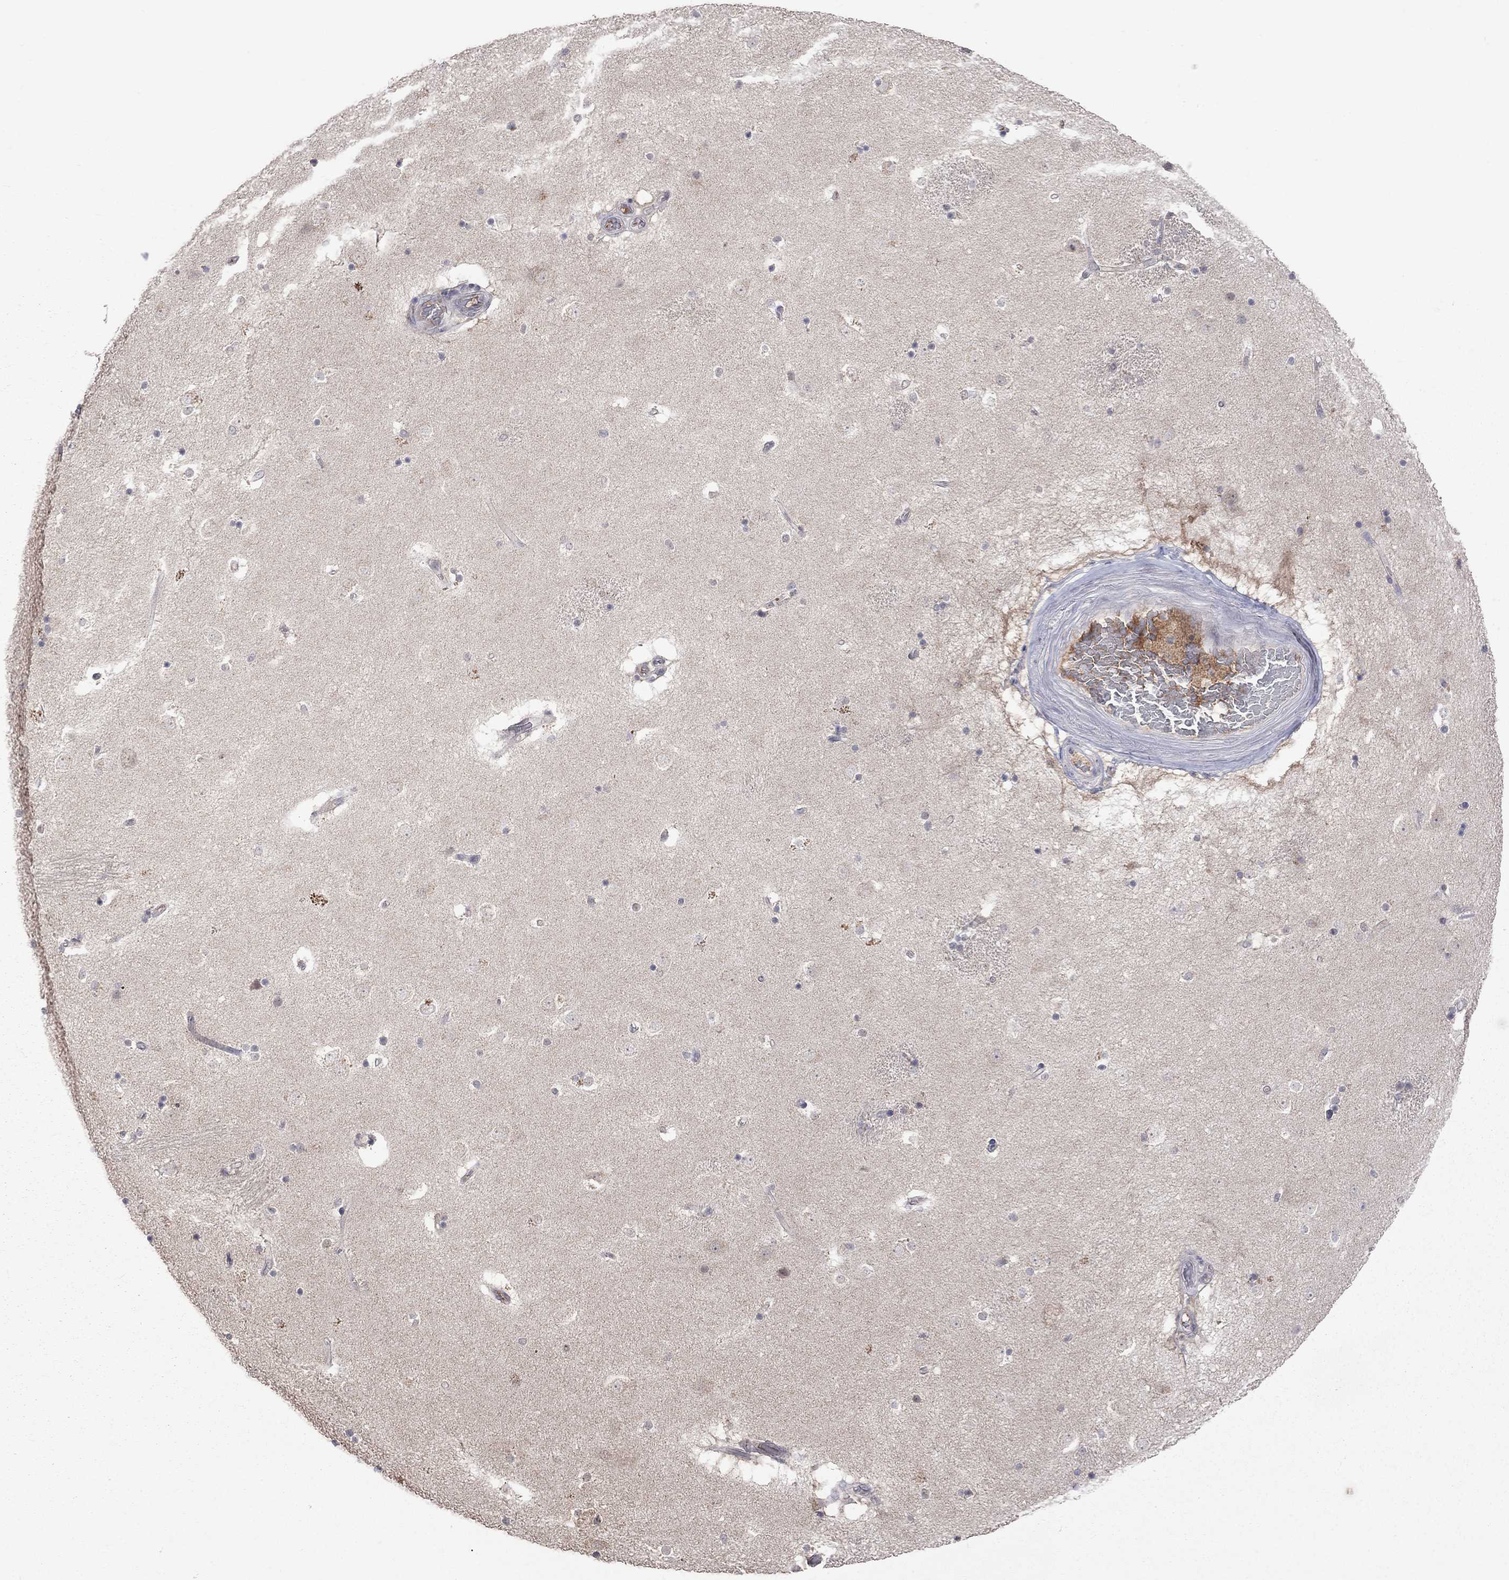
{"staining": {"intensity": "negative", "quantity": "none", "location": "none"}, "tissue": "caudate", "cell_type": "Glial cells", "image_type": "normal", "snomed": [{"axis": "morphology", "description": "Normal tissue, NOS"}, {"axis": "topography", "description": "Lateral ventricle wall"}], "caption": "Glial cells show no significant protein staining in benign caudate. (Stains: DAB (3,3'-diaminobenzidine) immunohistochemistry with hematoxylin counter stain, Microscopy: brightfield microscopy at high magnification).", "gene": "HTR6", "patient": {"sex": "male", "age": 51}}